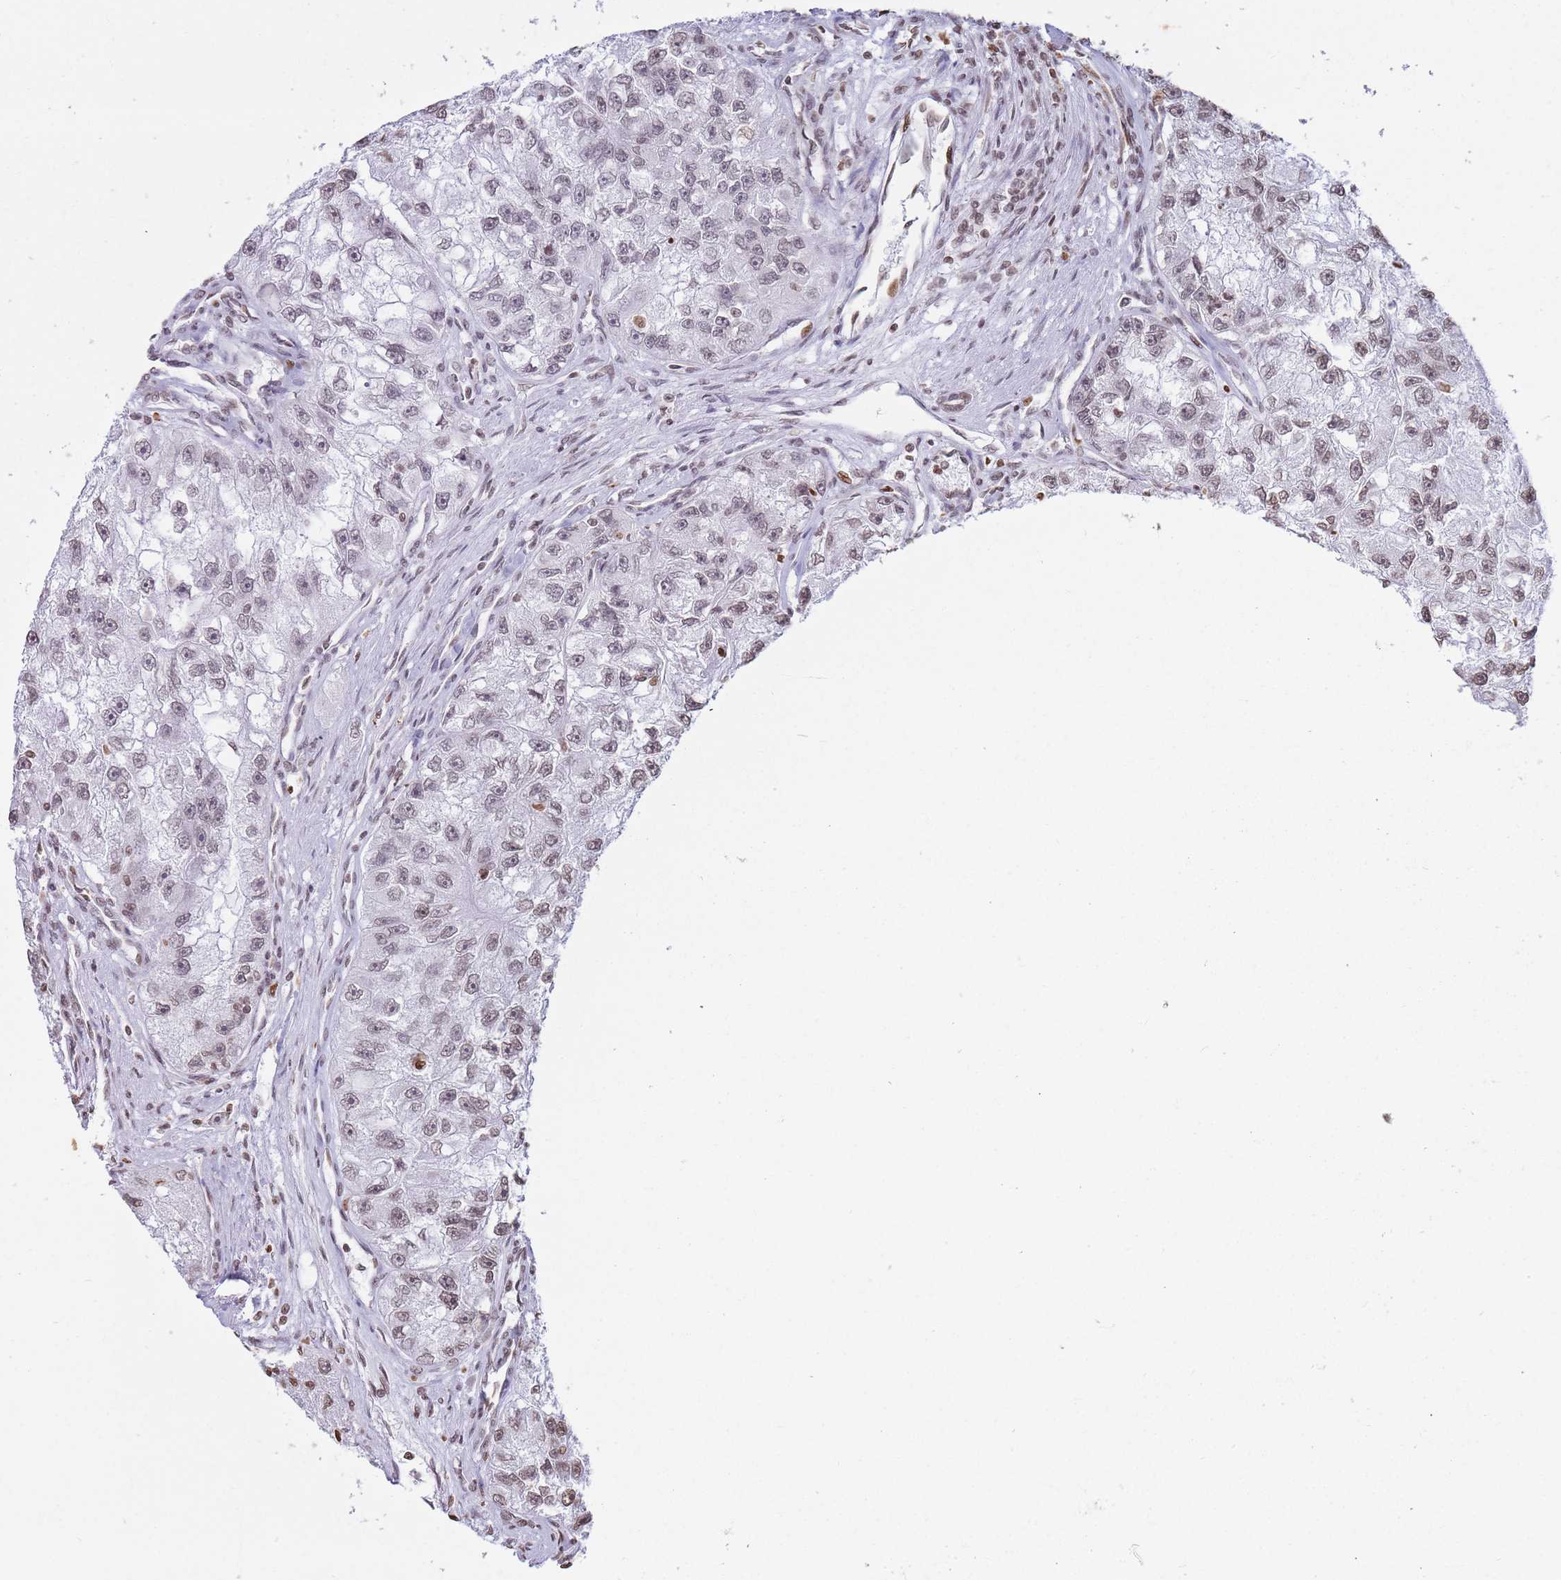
{"staining": {"intensity": "moderate", "quantity": ">75%", "location": "nuclear"}, "tissue": "renal cancer", "cell_type": "Tumor cells", "image_type": "cancer", "snomed": [{"axis": "morphology", "description": "Adenocarcinoma, NOS"}, {"axis": "topography", "description": "Kidney"}], "caption": "Immunohistochemistry image of human renal cancer stained for a protein (brown), which reveals medium levels of moderate nuclear expression in approximately >75% of tumor cells.", "gene": "SHISAL1", "patient": {"sex": "male", "age": 63}}